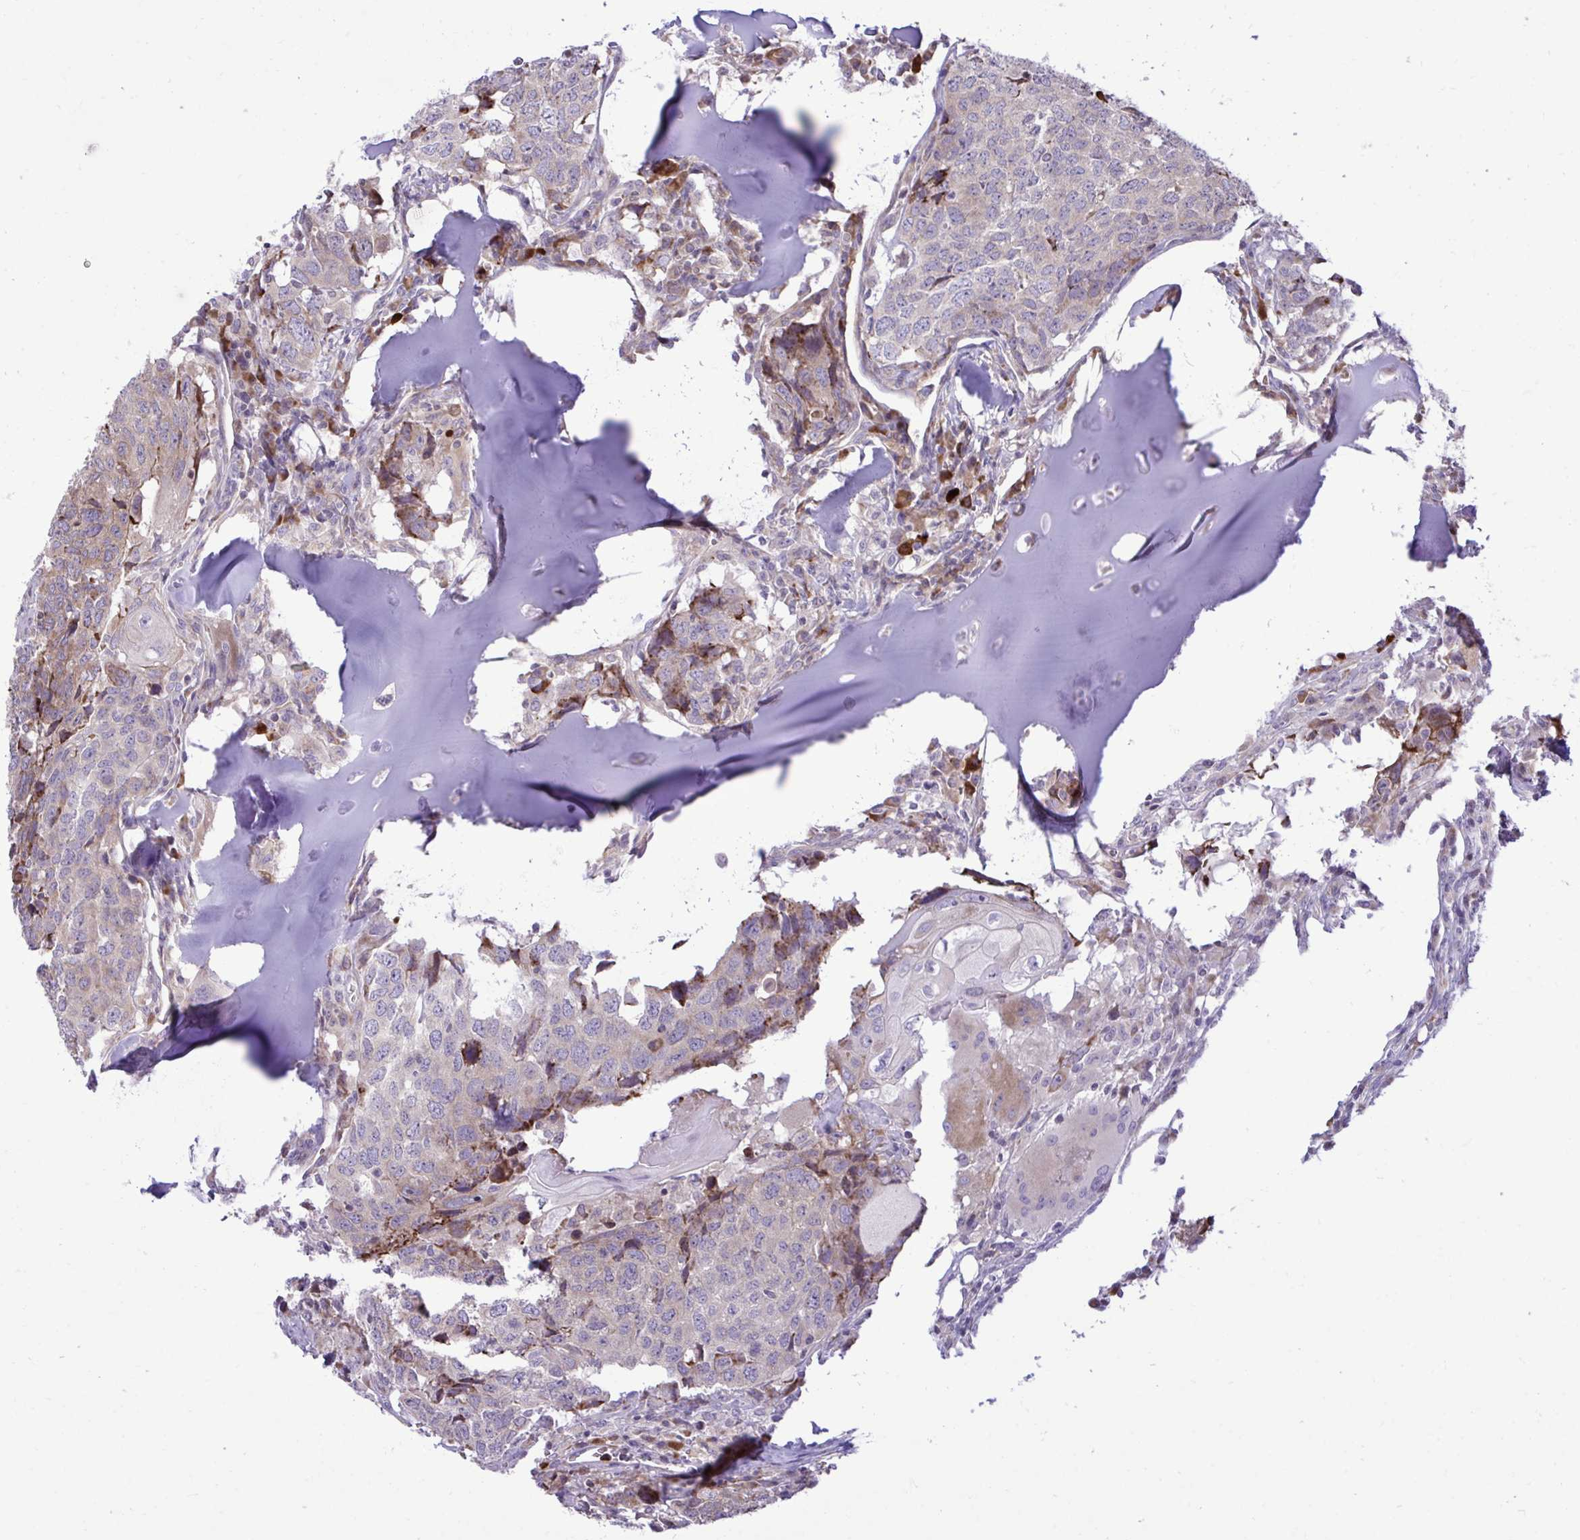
{"staining": {"intensity": "negative", "quantity": "none", "location": "none"}, "tissue": "head and neck cancer", "cell_type": "Tumor cells", "image_type": "cancer", "snomed": [{"axis": "morphology", "description": "Normal tissue, NOS"}, {"axis": "morphology", "description": "Squamous cell carcinoma, NOS"}, {"axis": "topography", "description": "Skeletal muscle"}, {"axis": "topography", "description": "Vascular tissue"}, {"axis": "topography", "description": "Peripheral nerve tissue"}, {"axis": "topography", "description": "Head-Neck"}], "caption": "Tumor cells show no significant staining in head and neck squamous cell carcinoma. (DAB immunohistochemistry visualized using brightfield microscopy, high magnification).", "gene": "METTL9", "patient": {"sex": "male", "age": 66}}